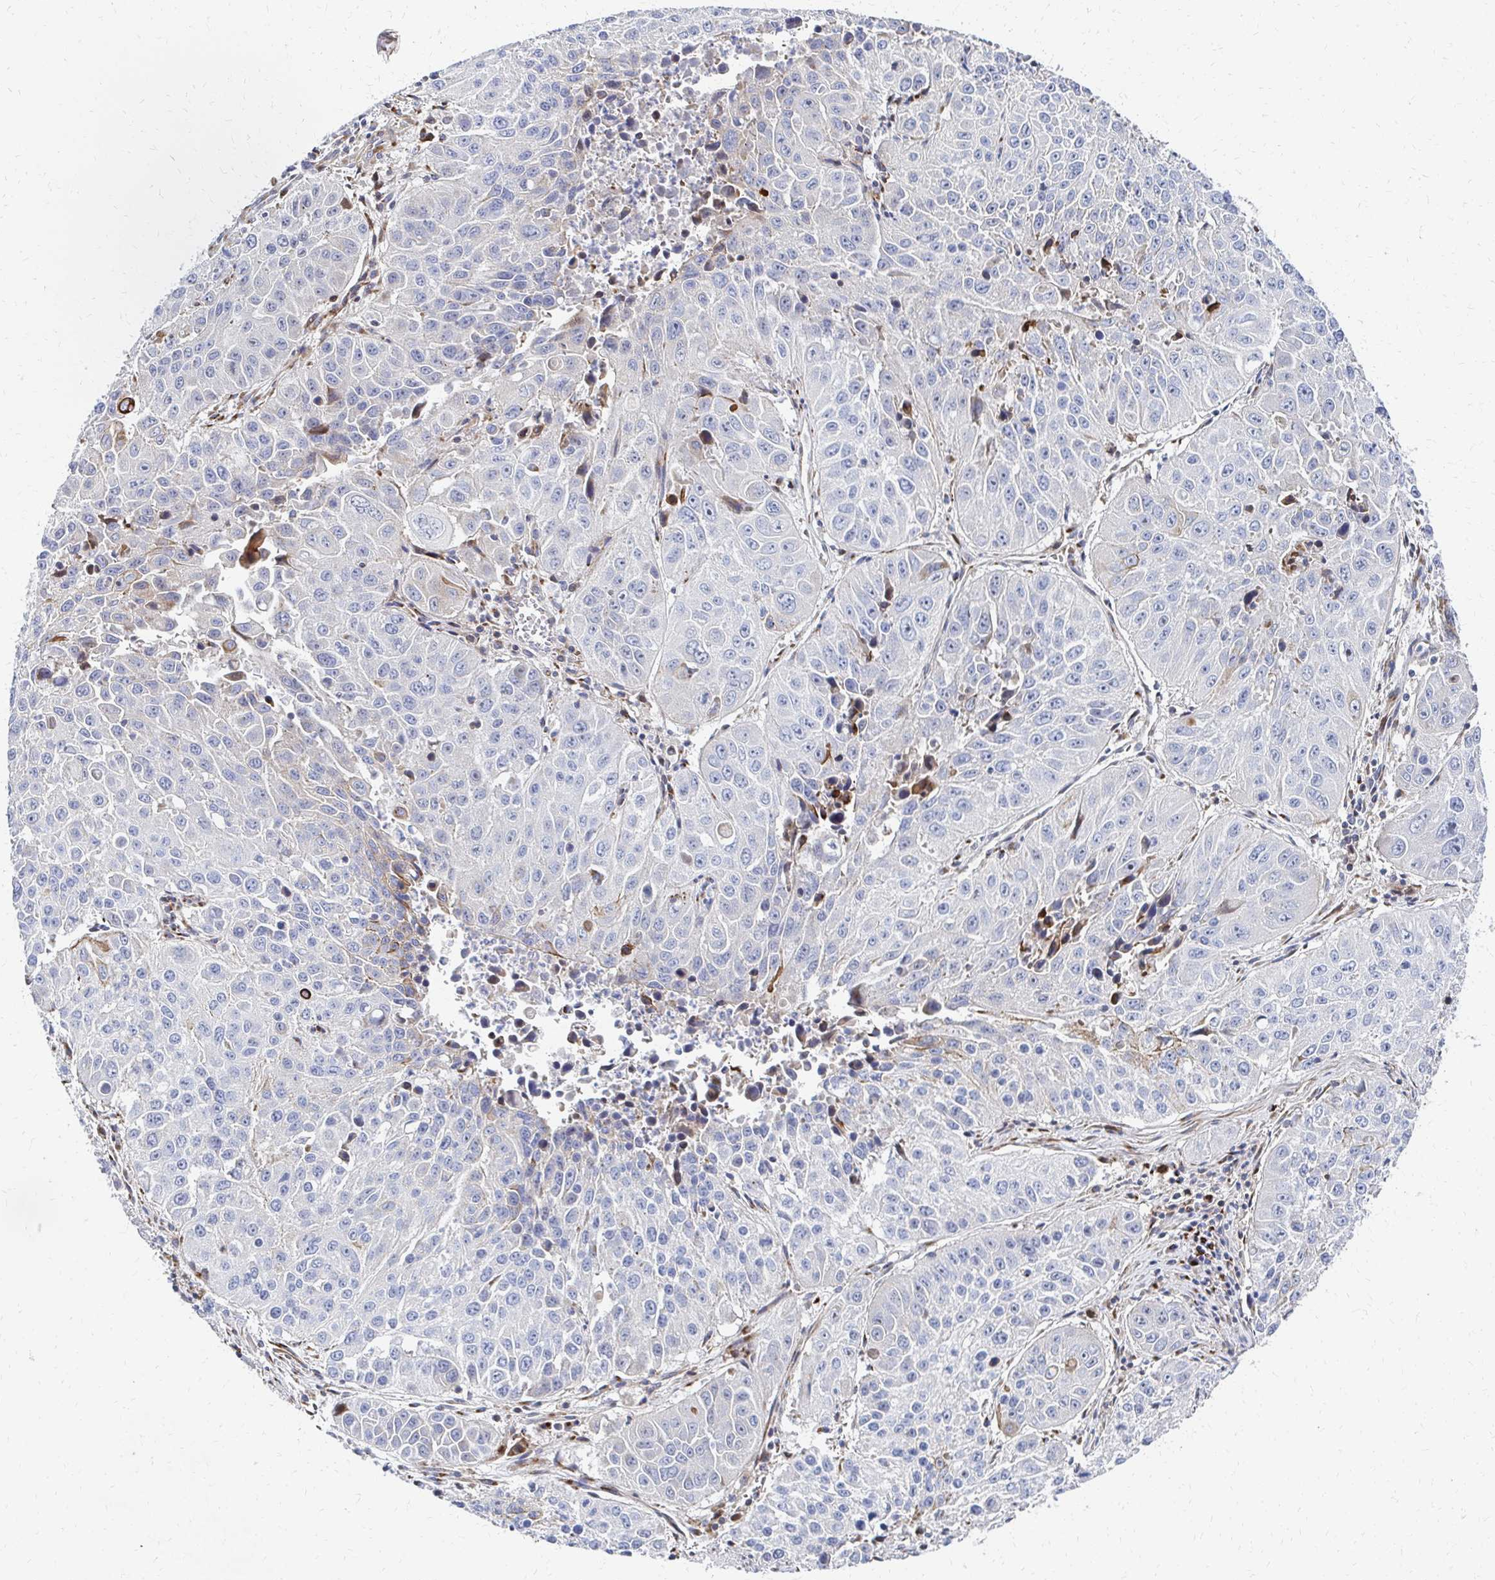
{"staining": {"intensity": "negative", "quantity": "none", "location": "none"}, "tissue": "lung cancer", "cell_type": "Tumor cells", "image_type": "cancer", "snomed": [{"axis": "morphology", "description": "Squamous cell carcinoma, NOS"}, {"axis": "topography", "description": "Lung"}], "caption": "Squamous cell carcinoma (lung) was stained to show a protein in brown. There is no significant staining in tumor cells.", "gene": "MAN1A1", "patient": {"sex": "female", "age": 61}}